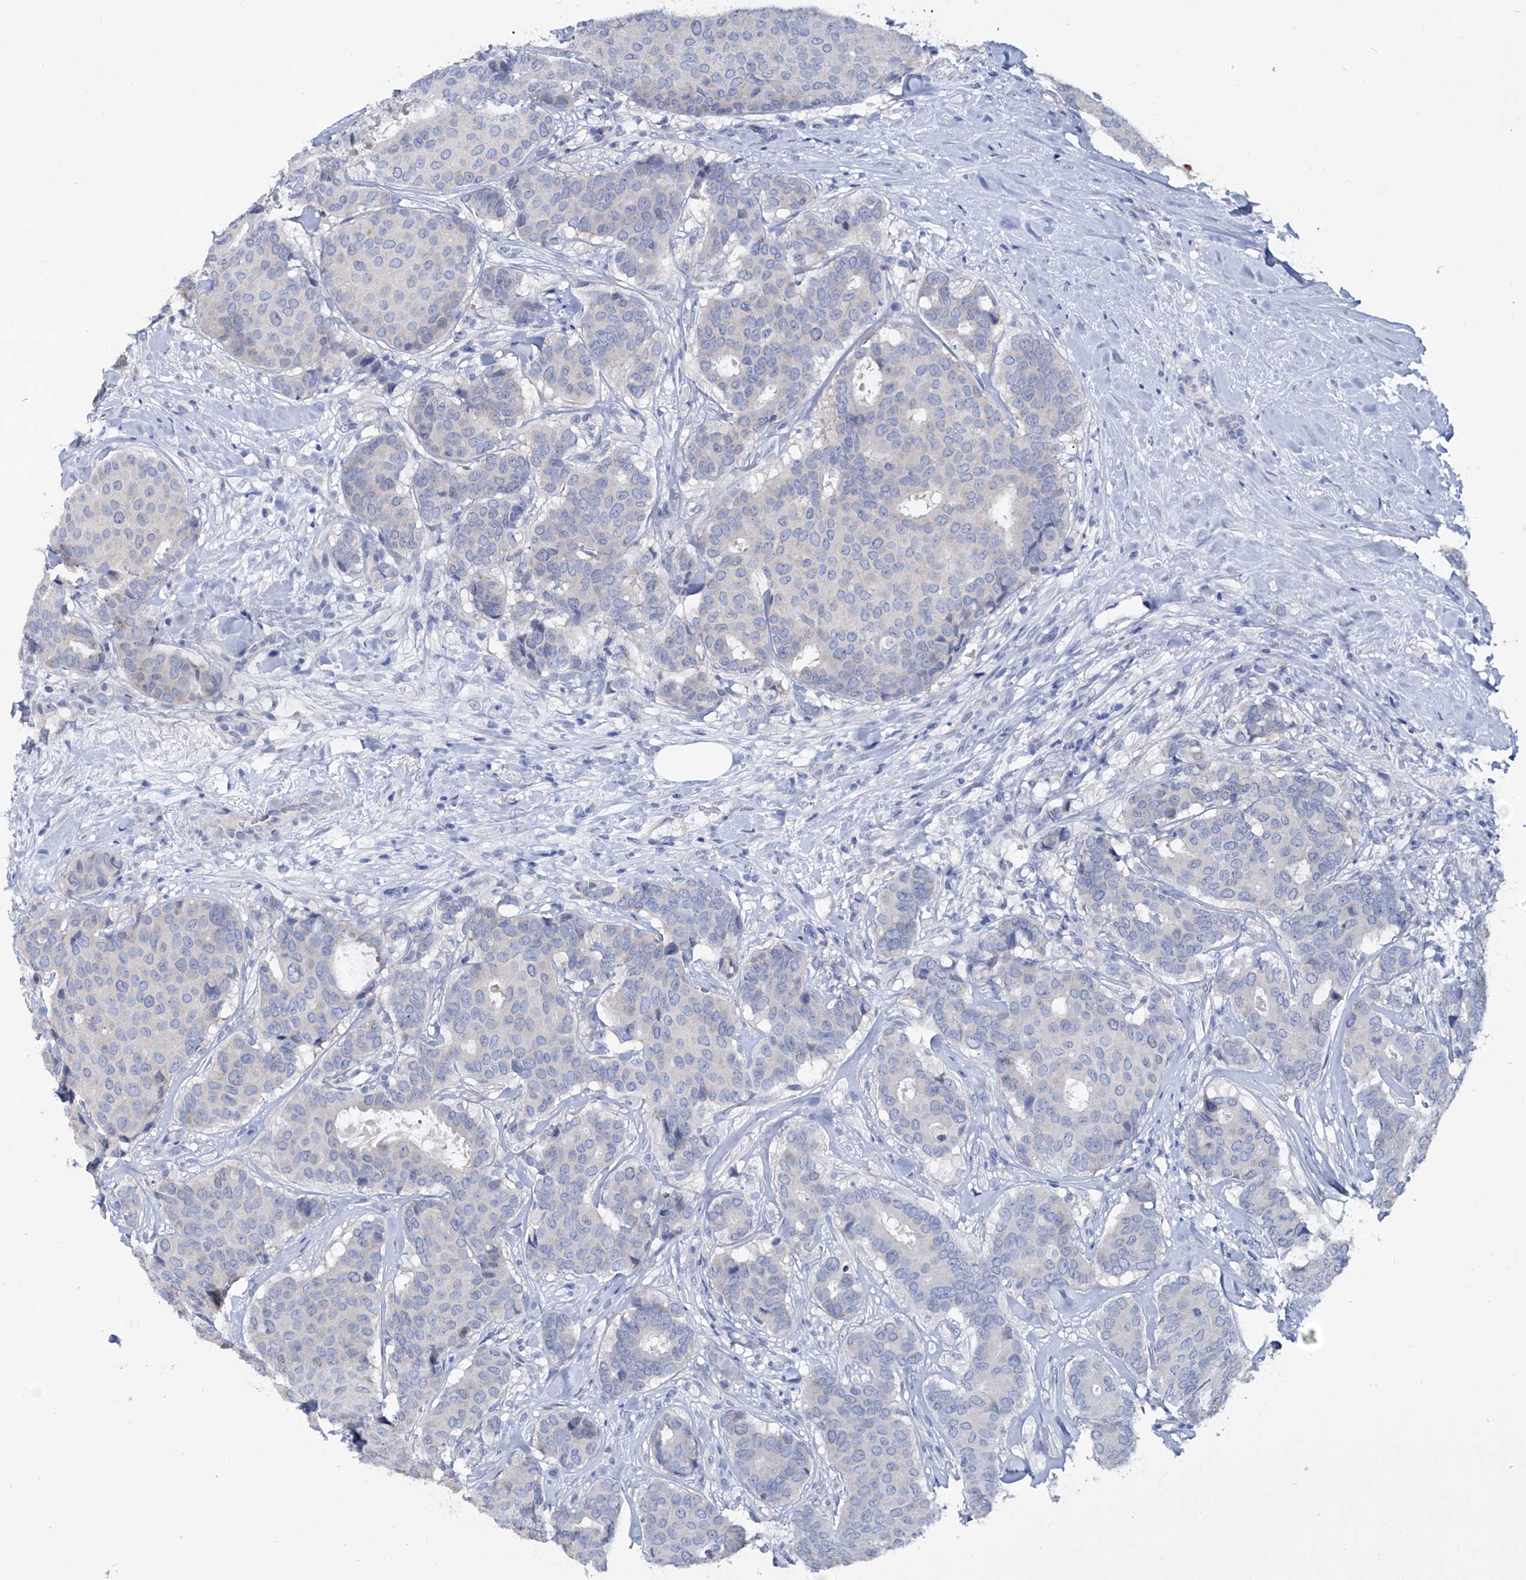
{"staining": {"intensity": "negative", "quantity": "none", "location": "none"}, "tissue": "breast cancer", "cell_type": "Tumor cells", "image_type": "cancer", "snomed": [{"axis": "morphology", "description": "Duct carcinoma"}, {"axis": "topography", "description": "Breast"}], "caption": "A high-resolution micrograph shows immunohistochemistry (IHC) staining of invasive ductal carcinoma (breast), which demonstrates no significant staining in tumor cells. (Immunohistochemistry, brightfield microscopy, high magnification).", "gene": "KLHL17", "patient": {"sex": "female", "age": 75}}